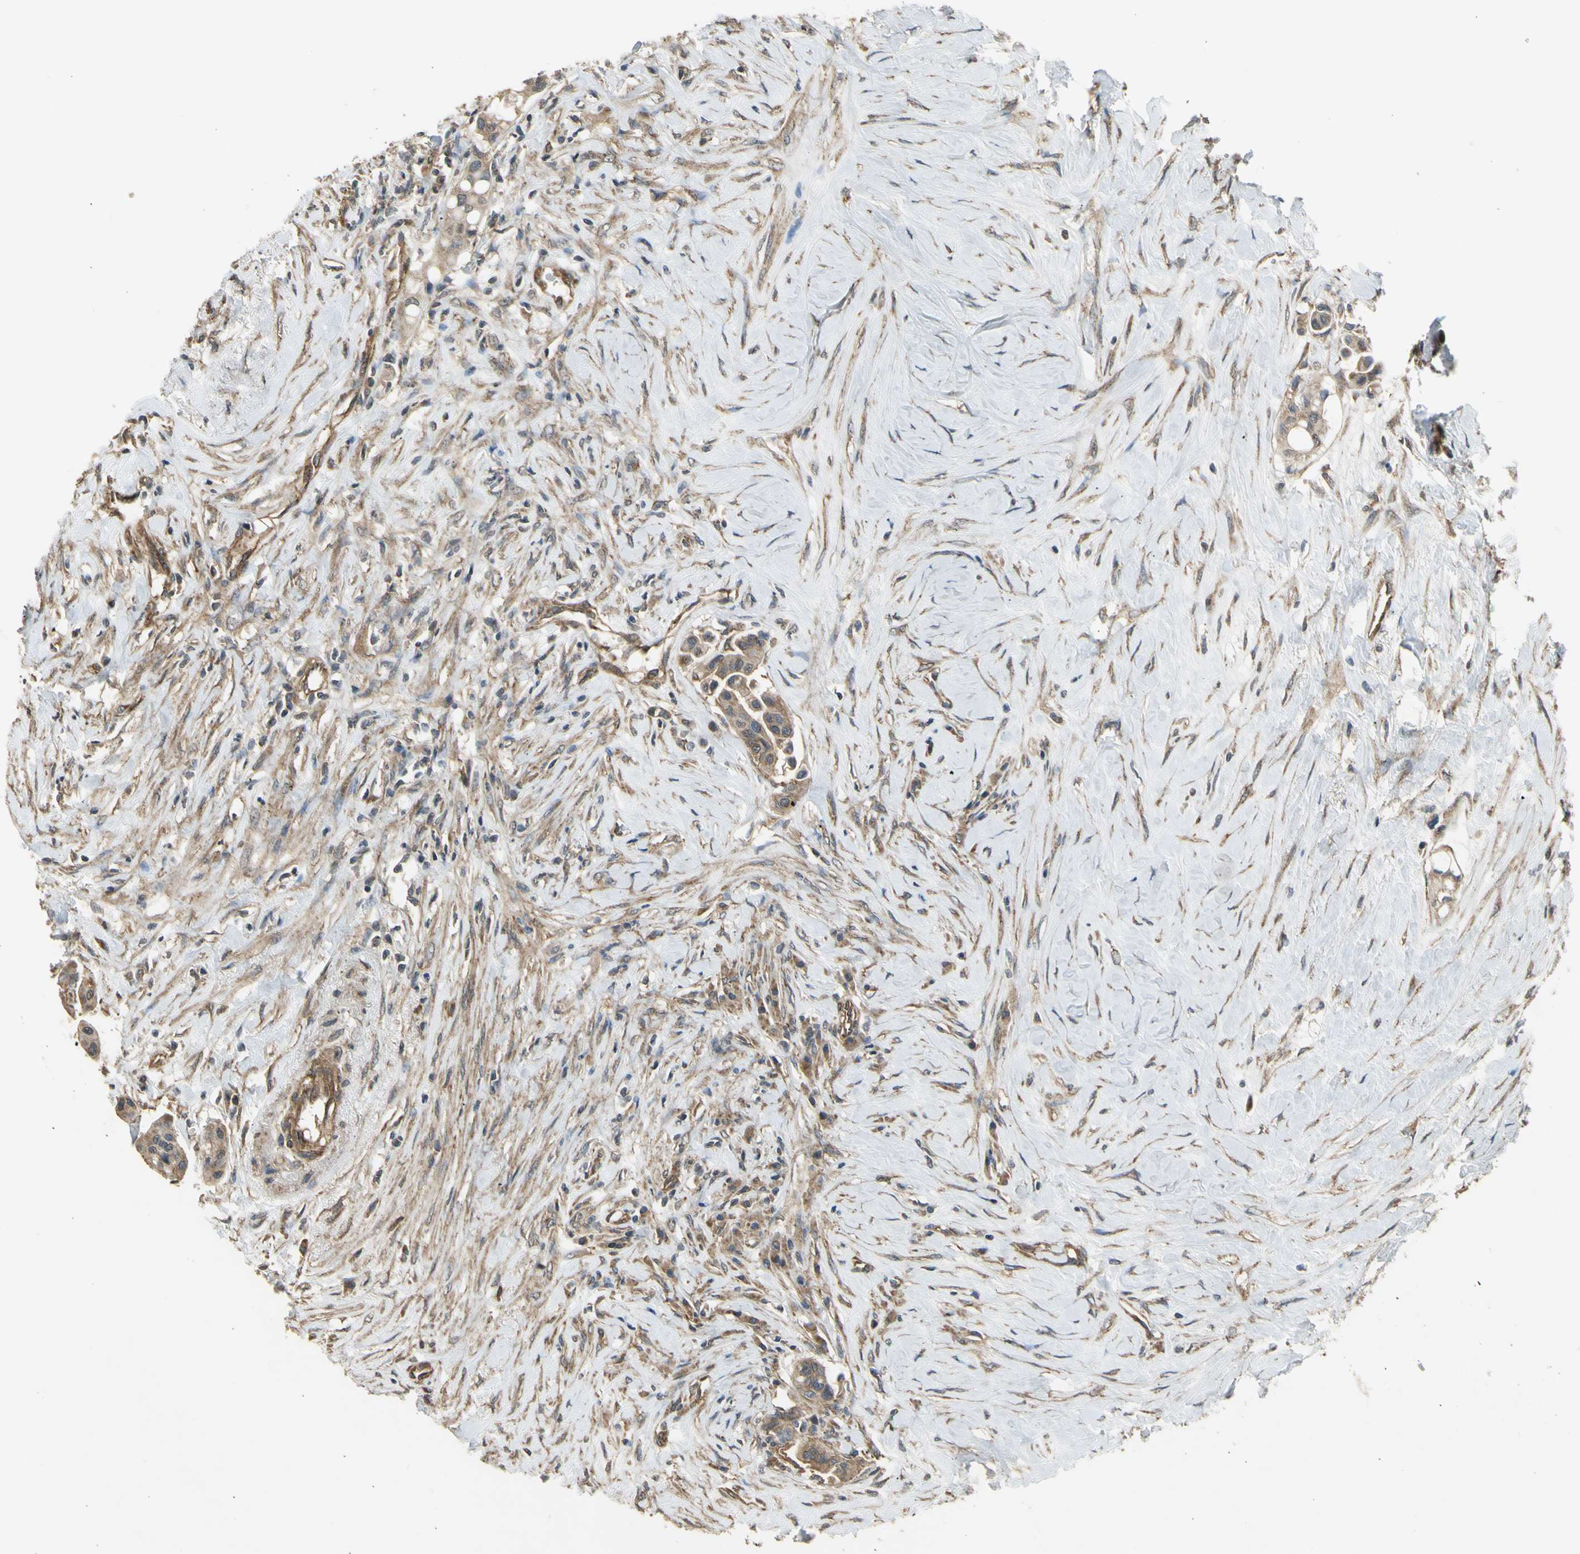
{"staining": {"intensity": "moderate", "quantity": ">75%", "location": "cytoplasmic/membranous"}, "tissue": "colorectal cancer", "cell_type": "Tumor cells", "image_type": "cancer", "snomed": [{"axis": "morphology", "description": "Normal tissue, NOS"}, {"axis": "morphology", "description": "Adenocarcinoma, NOS"}, {"axis": "topography", "description": "Colon"}], "caption": "Brown immunohistochemical staining in human colorectal cancer (adenocarcinoma) displays moderate cytoplasmic/membranous positivity in about >75% of tumor cells.", "gene": "EFNB2", "patient": {"sex": "male", "age": 82}}